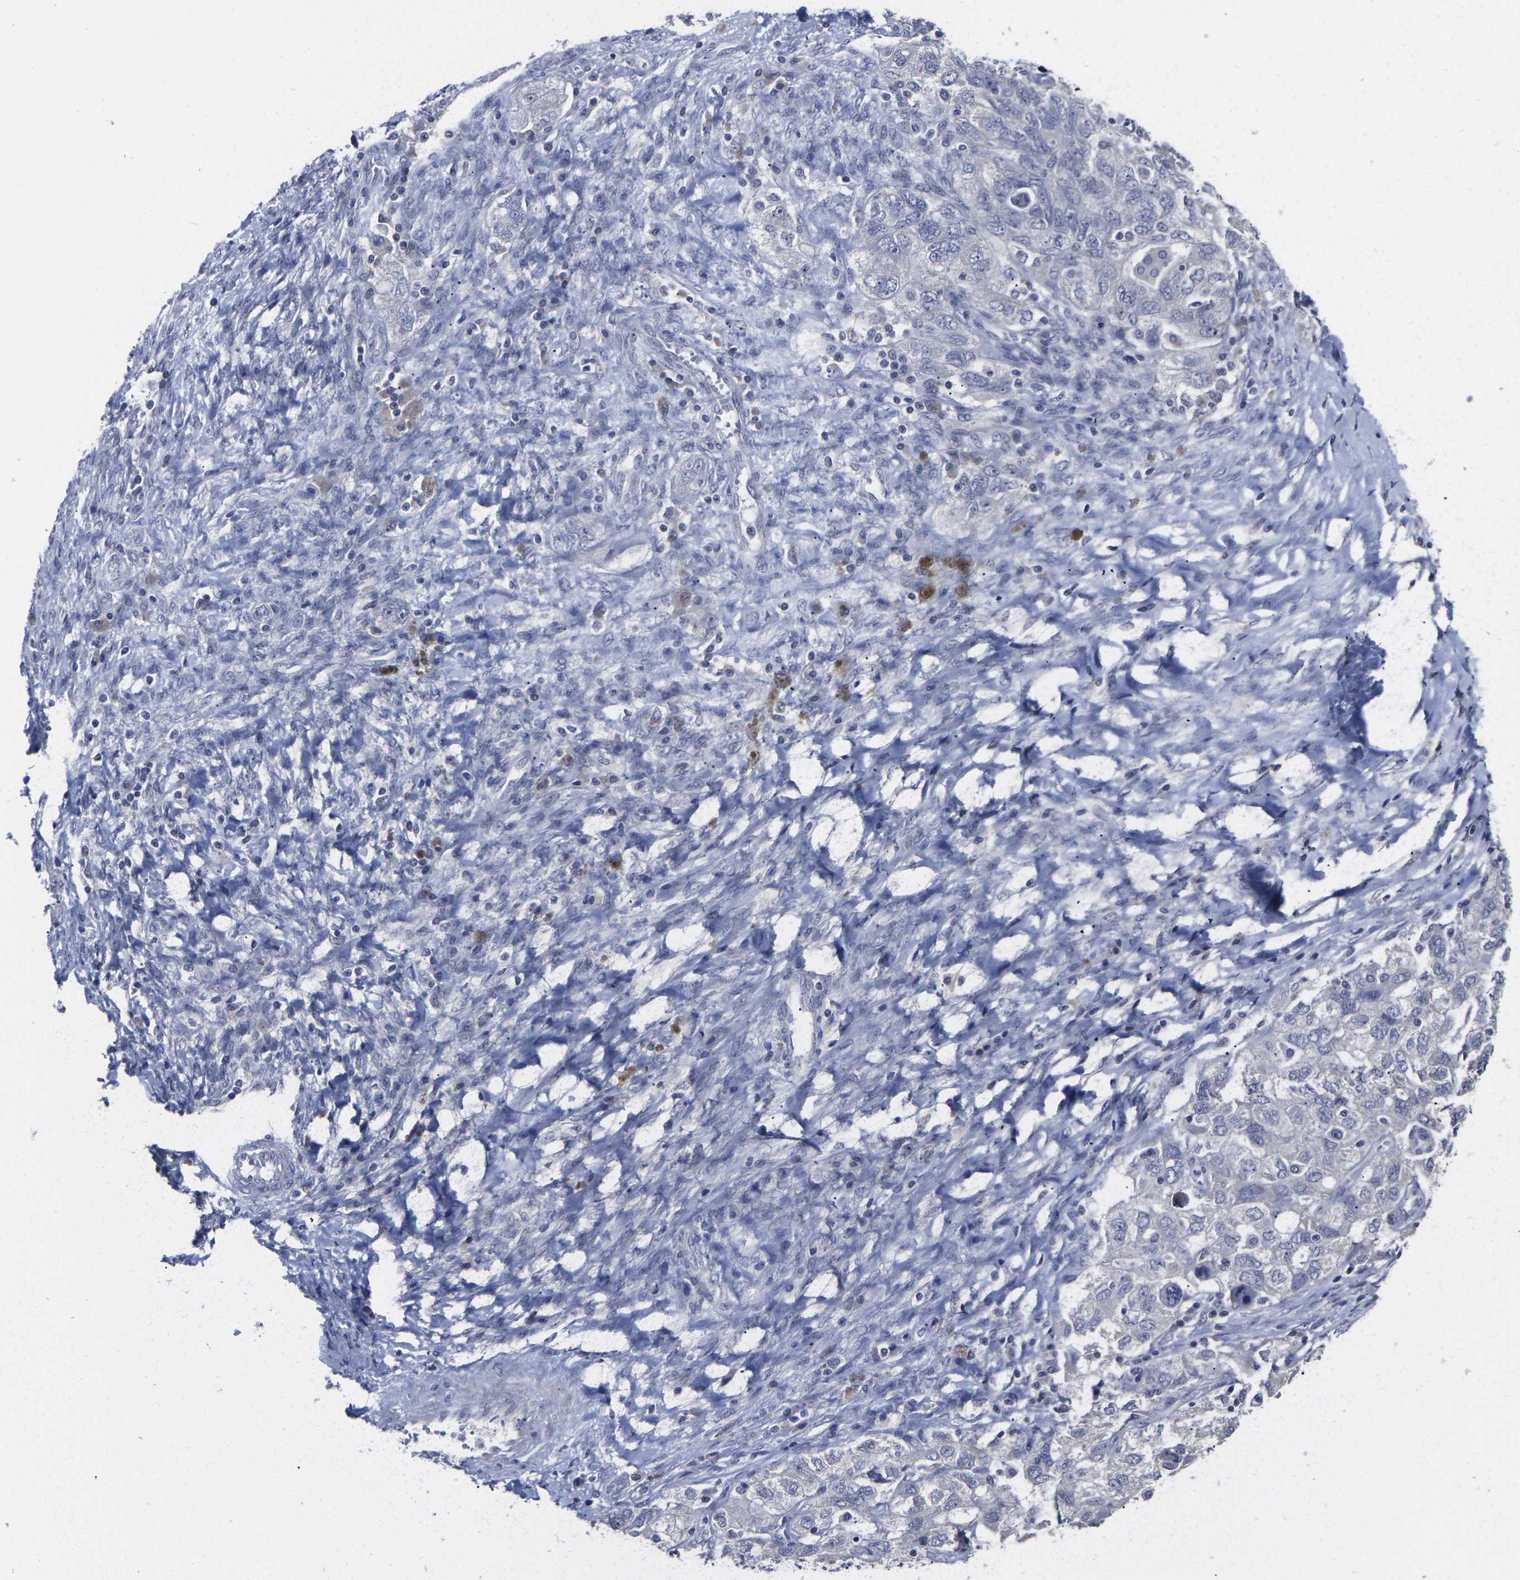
{"staining": {"intensity": "negative", "quantity": "none", "location": "none"}, "tissue": "ovarian cancer", "cell_type": "Tumor cells", "image_type": "cancer", "snomed": [{"axis": "morphology", "description": "Carcinoma, NOS"}, {"axis": "morphology", "description": "Cystadenocarcinoma, serous, NOS"}, {"axis": "topography", "description": "Ovary"}], "caption": "Immunohistochemistry of carcinoma (ovarian) displays no staining in tumor cells.", "gene": "MSANTD4", "patient": {"sex": "female", "age": 69}}